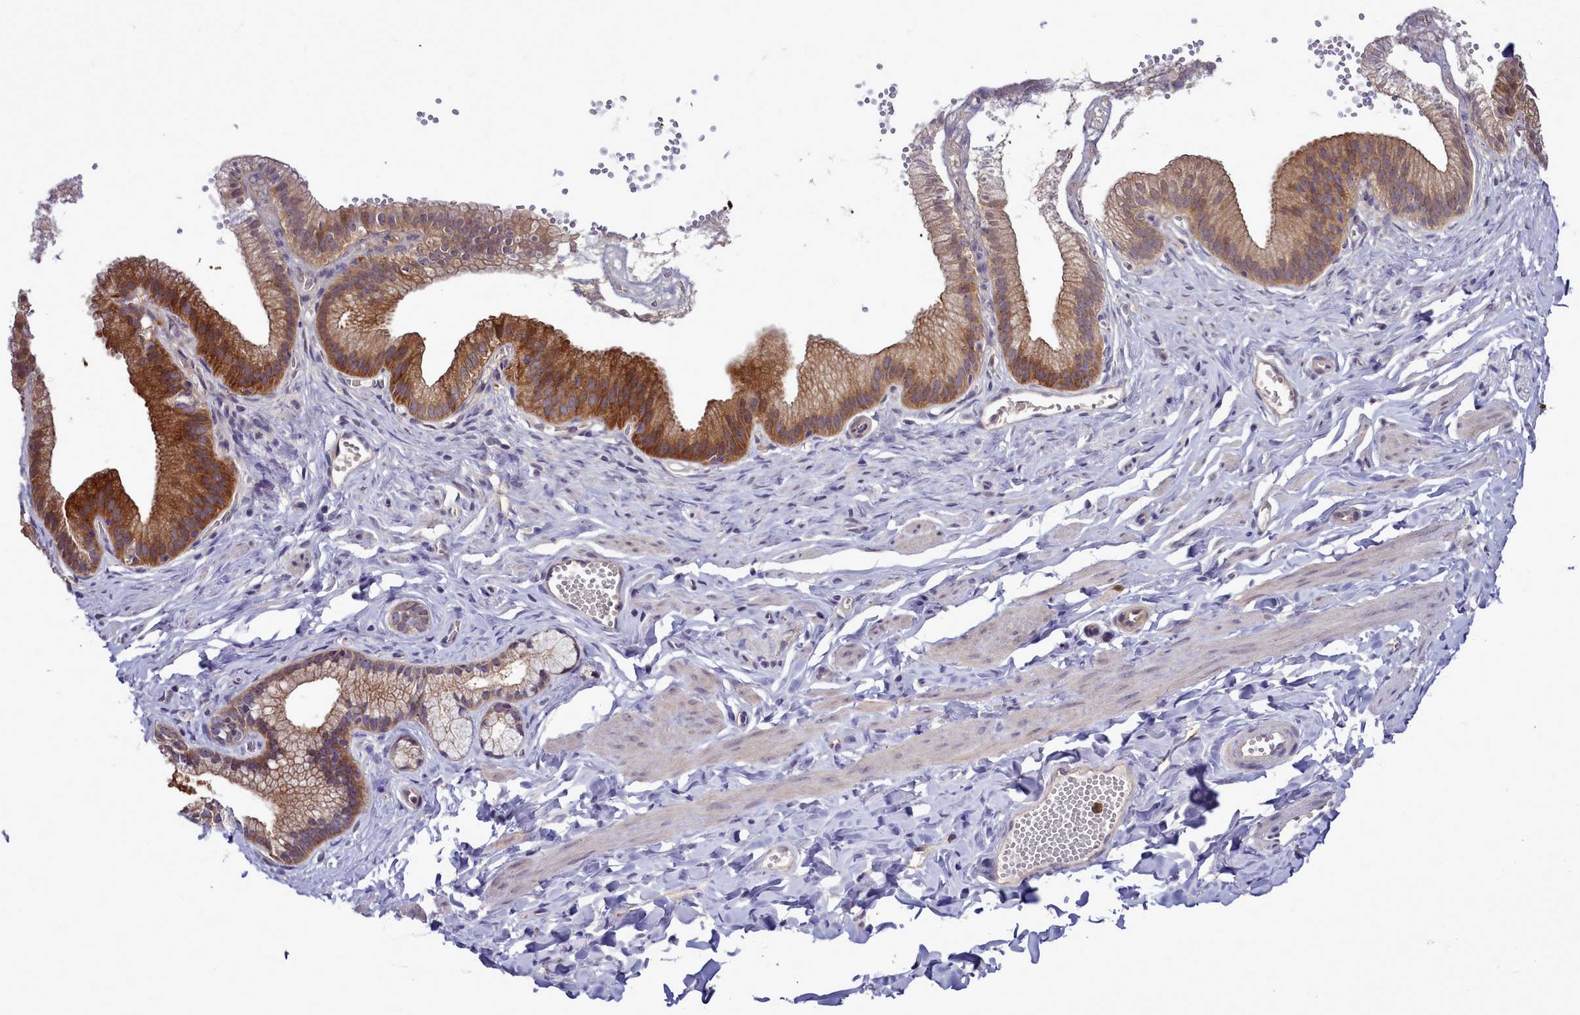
{"staining": {"intensity": "negative", "quantity": "none", "location": "none"}, "tissue": "adipose tissue", "cell_type": "Adipocytes", "image_type": "normal", "snomed": [{"axis": "morphology", "description": "Normal tissue, NOS"}, {"axis": "topography", "description": "Gallbladder"}, {"axis": "topography", "description": "Peripheral nerve tissue"}], "caption": "This is an IHC image of normal human adipose tissue. There is no staining in adipocytes.", "gene": "BCAR1", "patient": {"sex": "male", "age": 38}}